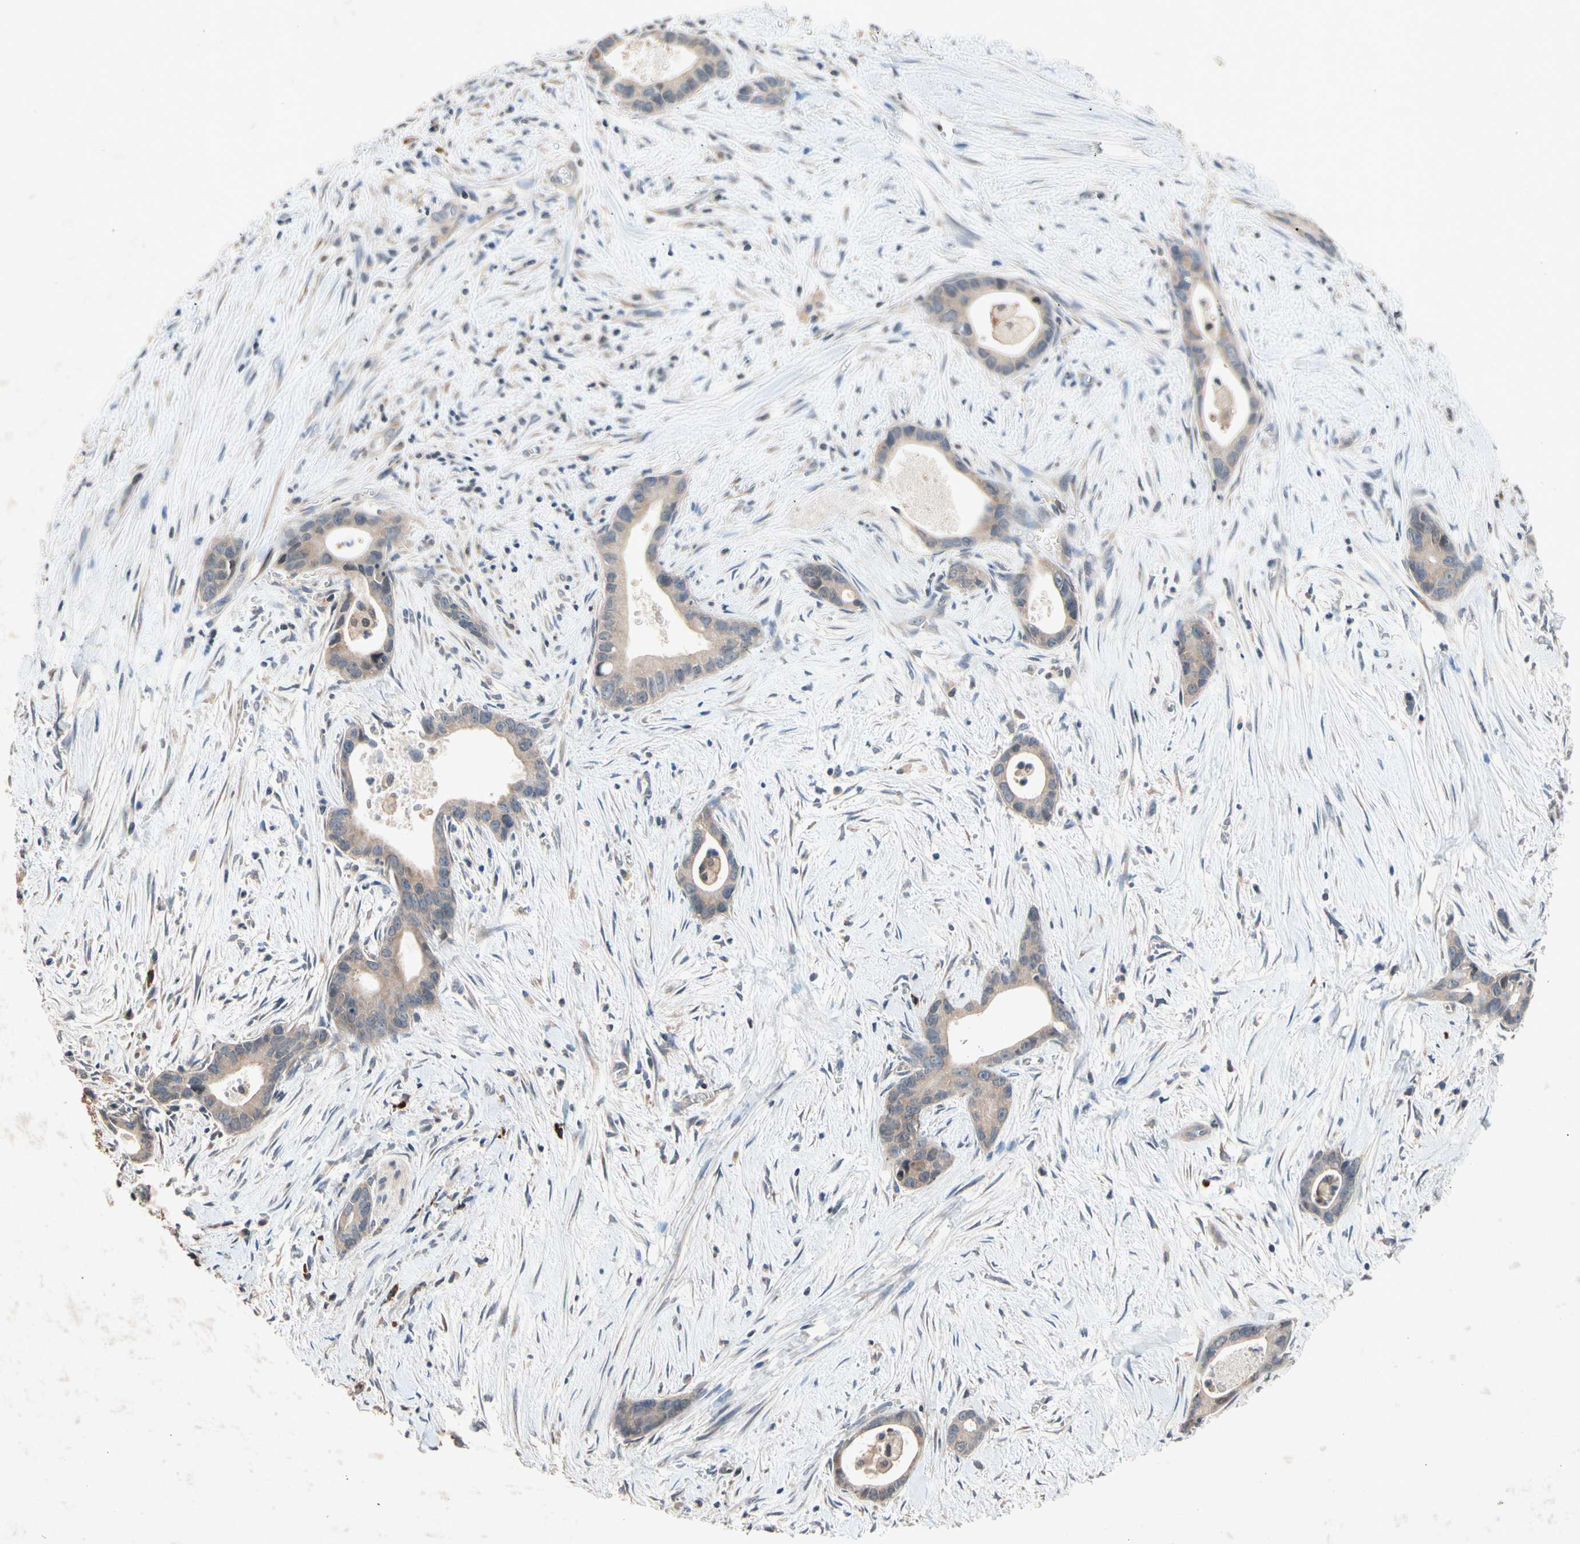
{"staining": {"intensity": "weak", "quantity": ">75%", "location": "cytoplasmic/membranous"}, "tissue": "liver cancer", "cell_type": "Tumor cells", "image_type": "cancer", "snomed": [{"axis": "morphology", "description": "Cholangiocarcinoma"}, {"axis": "topography", "description": "Liver"}], "caption": "Tumor cells show low levels of weak cytoplasmic/membranous staining in about >75% of cells in cholangiocarcinoma (liver).", "gene": "PRDX4", "patient": {"sex": "female", "age": 55}}